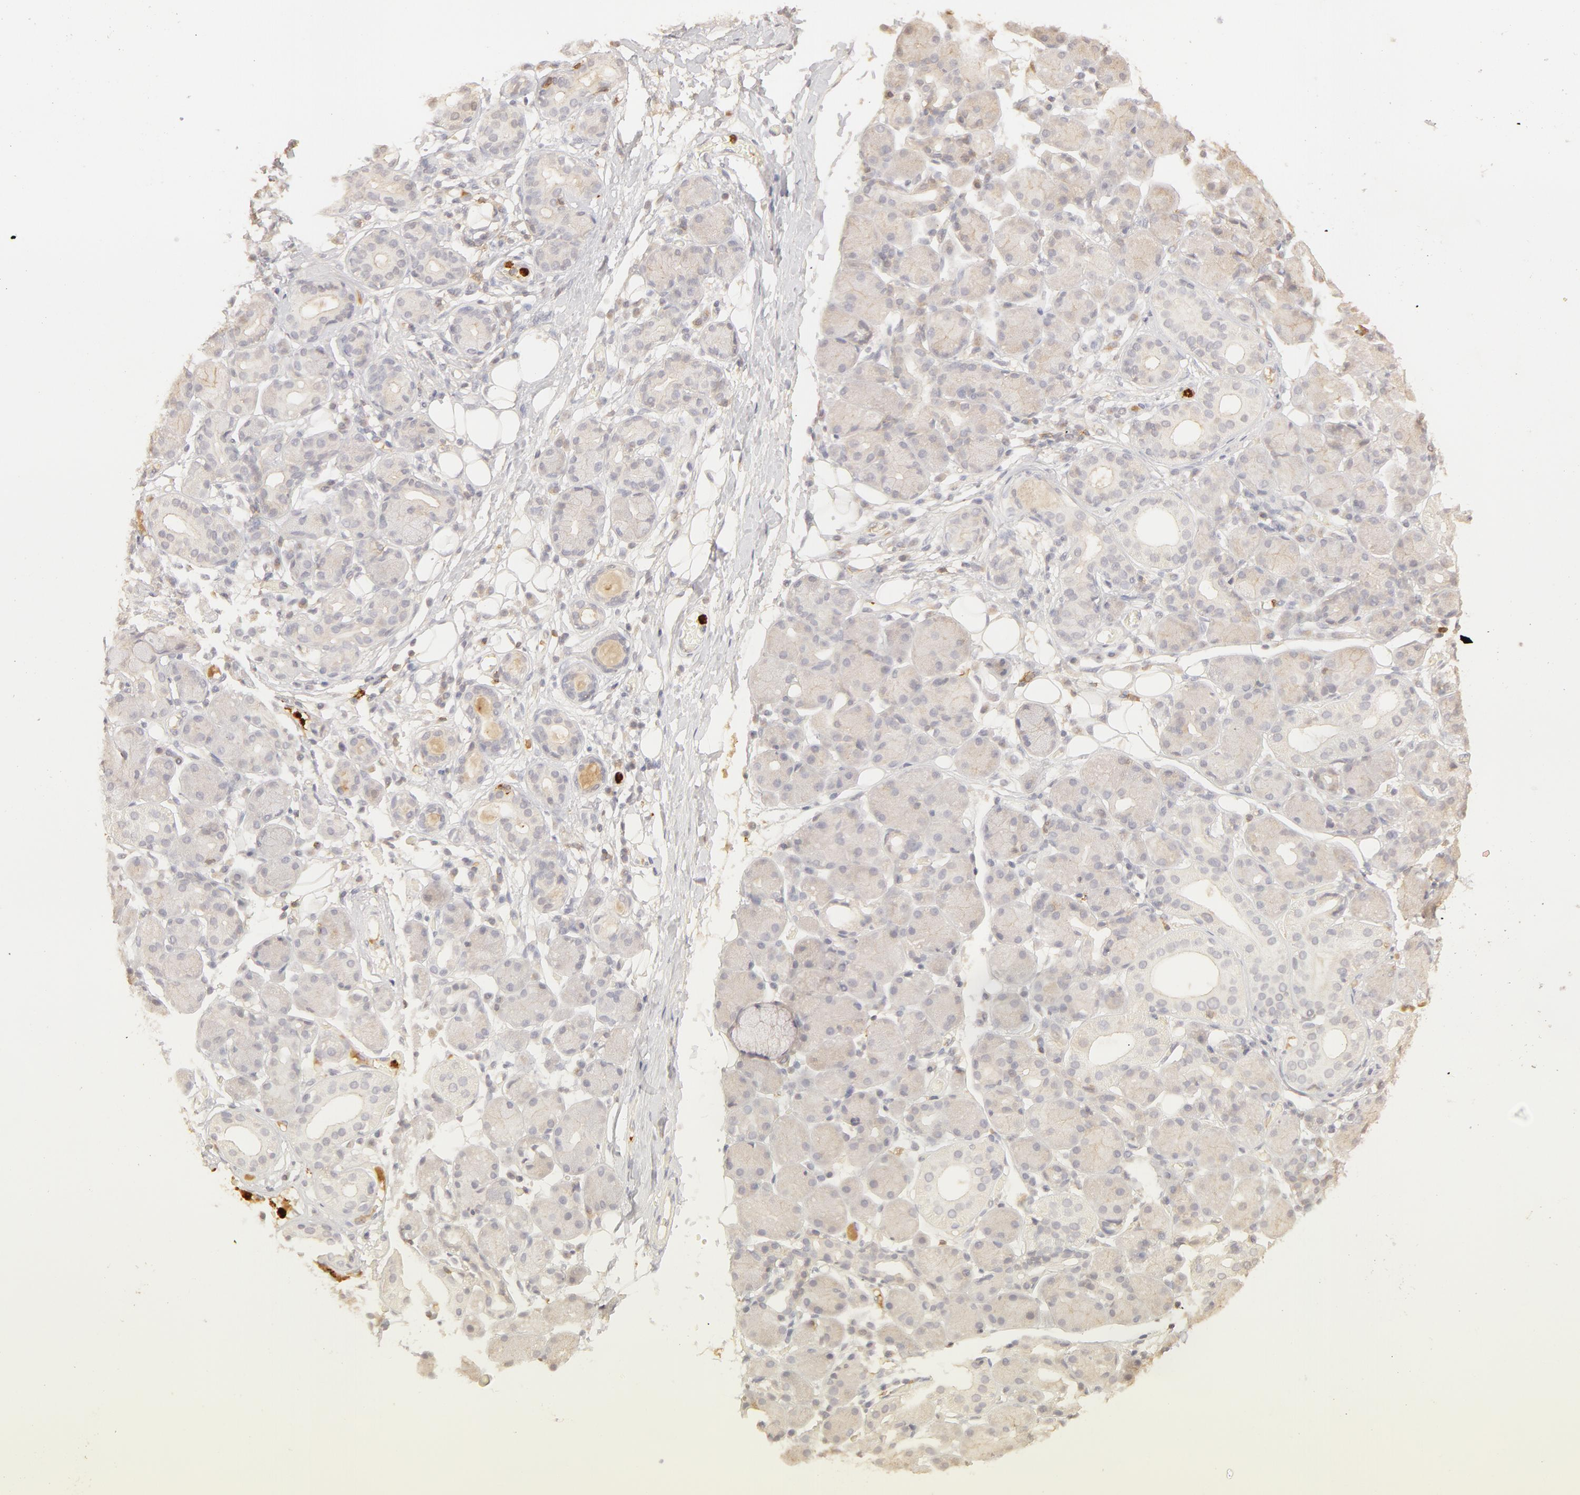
{"staining": {"intensity": "weak", "quantity": "<25%", "location": "cytoplasmic/membranous"}, "tissue": "salivary gland", "cell_type": "Glandular cells", "image_type": "normal", "snomed": [{"axis": "morphology", "description": "Normal tissue, NOS"}, {"axis": "topography", "description": "Salivary gland"}, {"axis": "topography", "description": "Peripheral nerve tissue"}], "caption": "Salivary gland was stained to show a protein in brown. There is no significant expression in glandular cells. (Stains: DAB immunohistochemistry (IHC) with hematoxylin counter stain, Microscopy: brightfield microscopy at high magnification).", "gene": "C1R", "patient": {"sex": "male", "age": 62}}